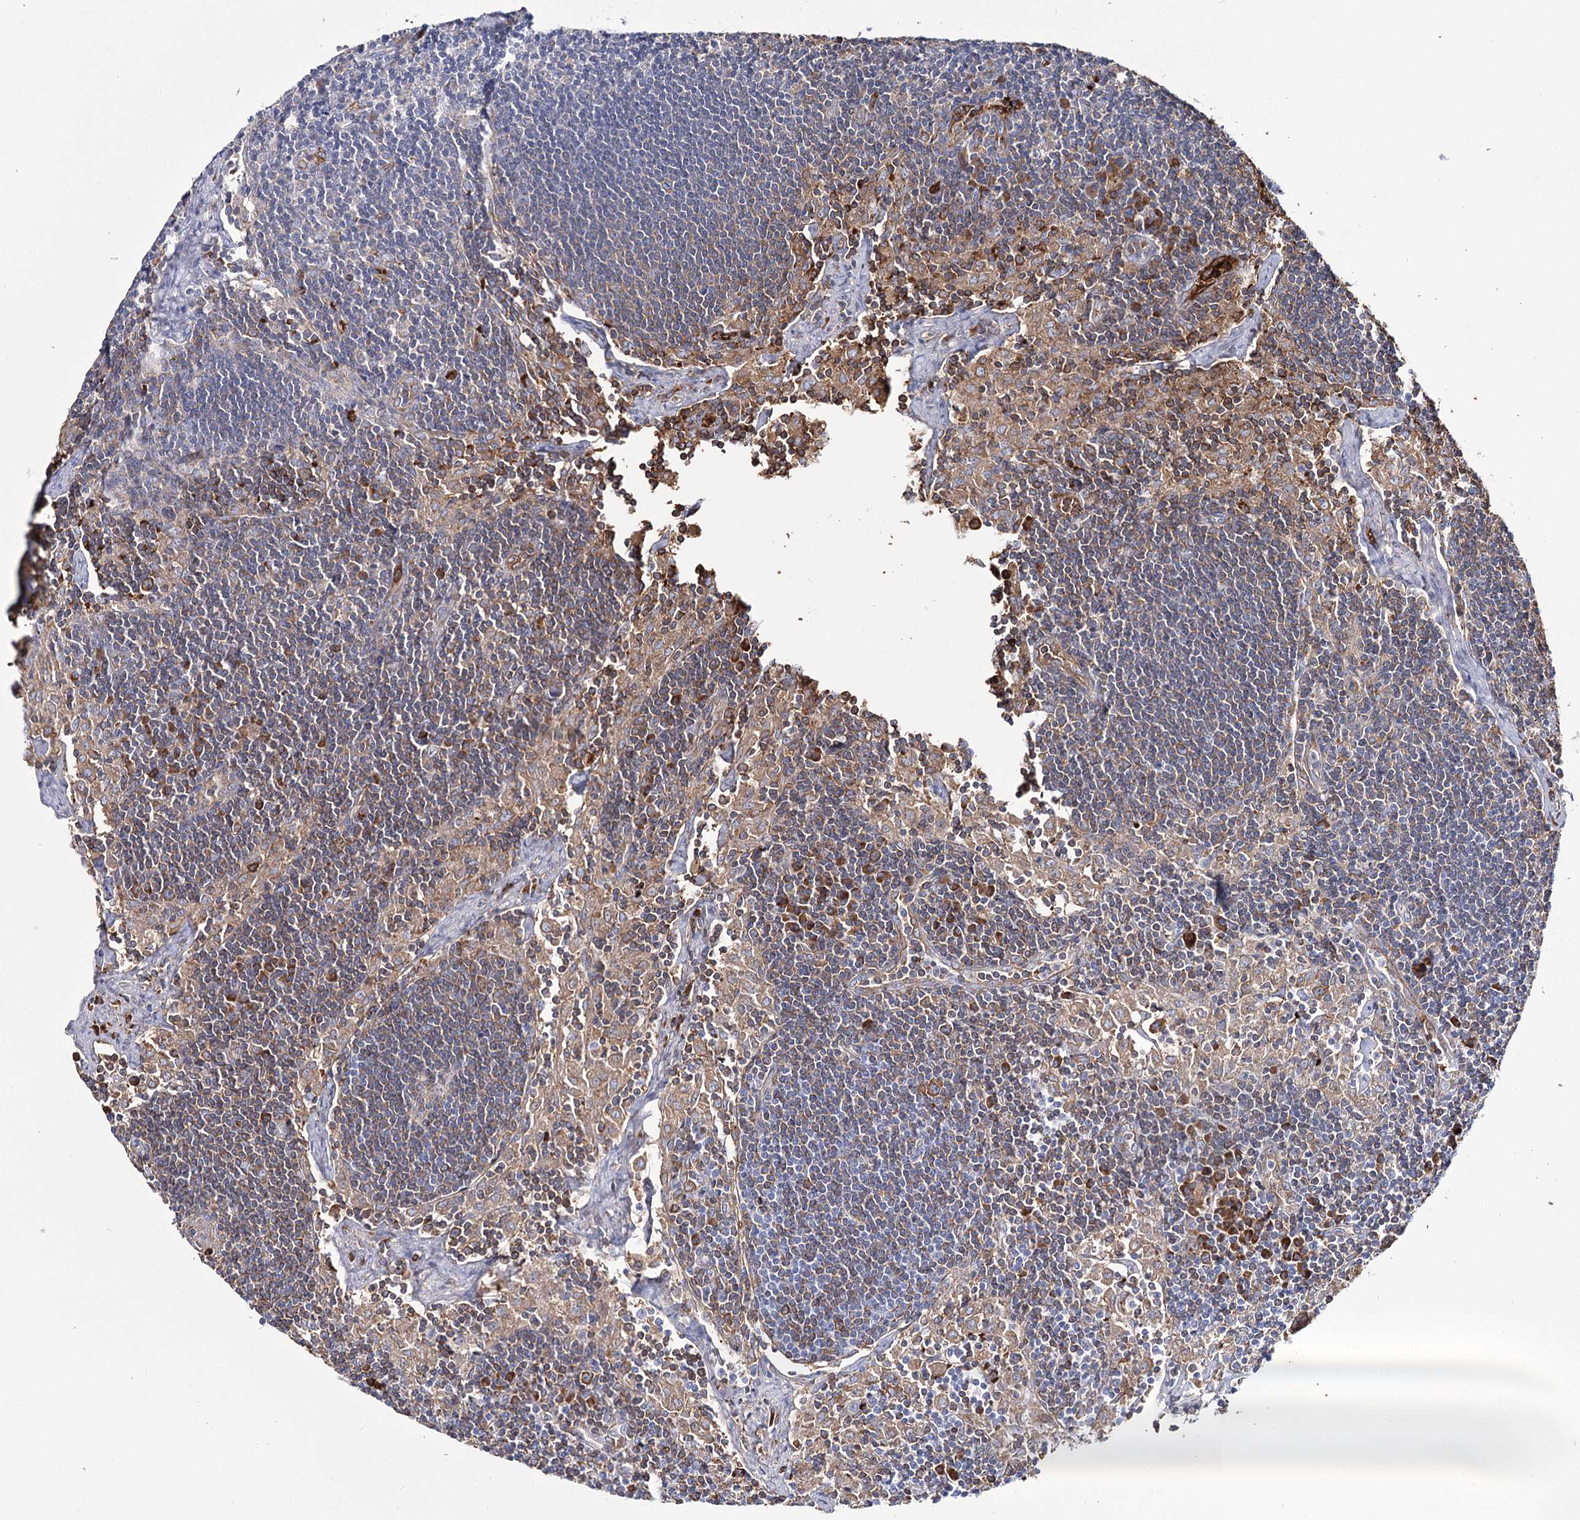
{"staining": {"intensity": "negative", "quantity": "none", "location": "none"}, "tissue": "lymph node", "cell_type": "Germinal center cells", "image_type": "normal", "snomed": [{"axis": "morphology", "description": "Normal tissue, NOS"}, {"axis": "topography", "description": "Lymph node"}], "caption": "Immunohistochemical staining of benign lymph node shows no significant positivity in germinal center cells.", "gene": "GBF1", "patient": {"sex": "male", "age": 24}}